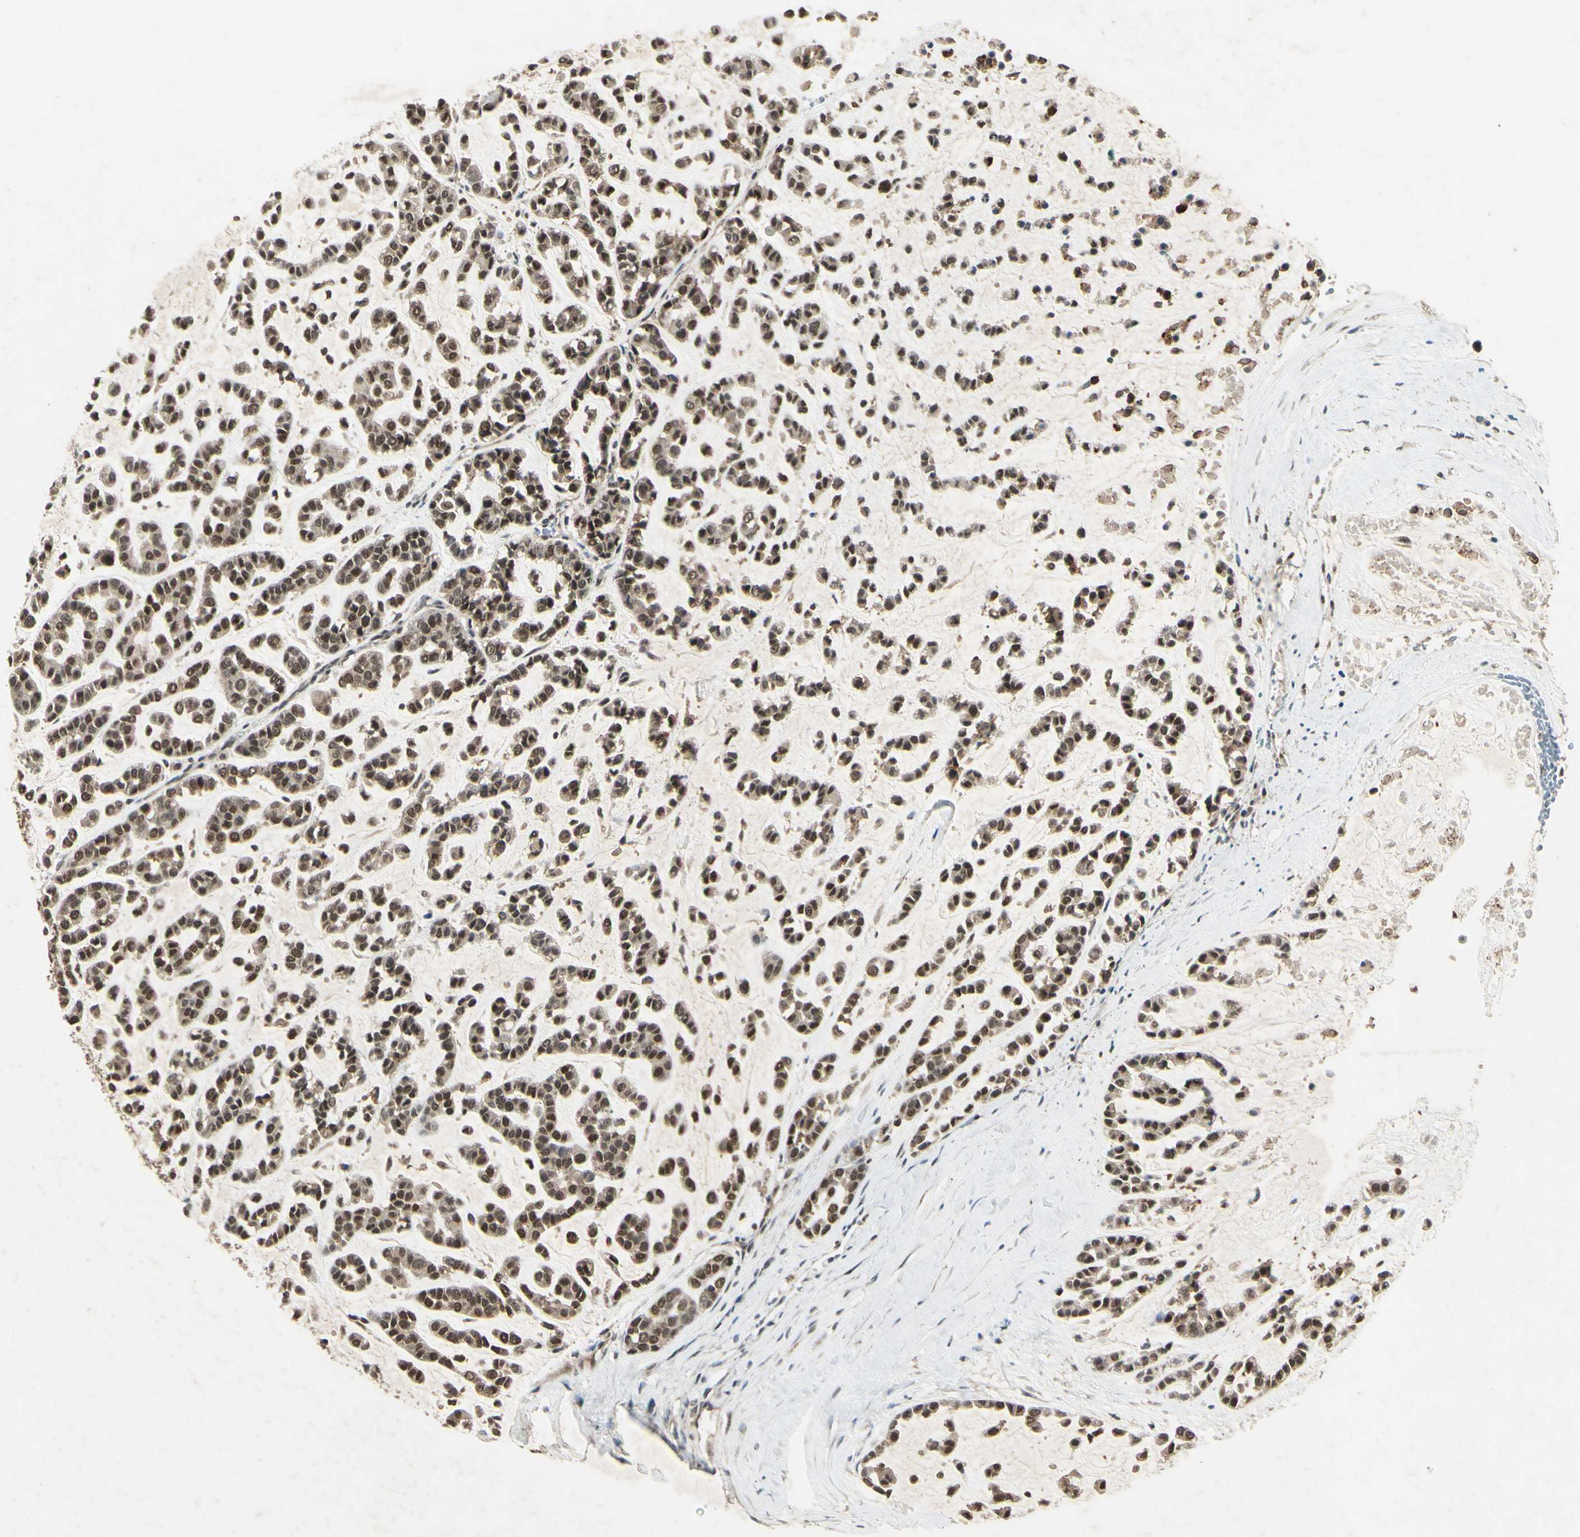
{"staining": {"intensity": "strong", "quantity": ">75%", "location": "nuclear"}, "tissue": "head and neck cancer", "cell_type": "Tumor cells", "image_type": "cancer", "snomed": [{"axis": "morphology", "description": "Adenocarcinoma, NOS"}, {"axis": "morphology", "description": "Adenoma, NOS"}, {"axis": "topography", "description": "Head-Neck"}], "caption": "Immunohistochemical staining of head and neck cancer displays high levels of strong nuclear protein staining in approximately >75% of tumor cells.", "gene": "PSMD5", "patient": {"sex": "female", "age": 55}}